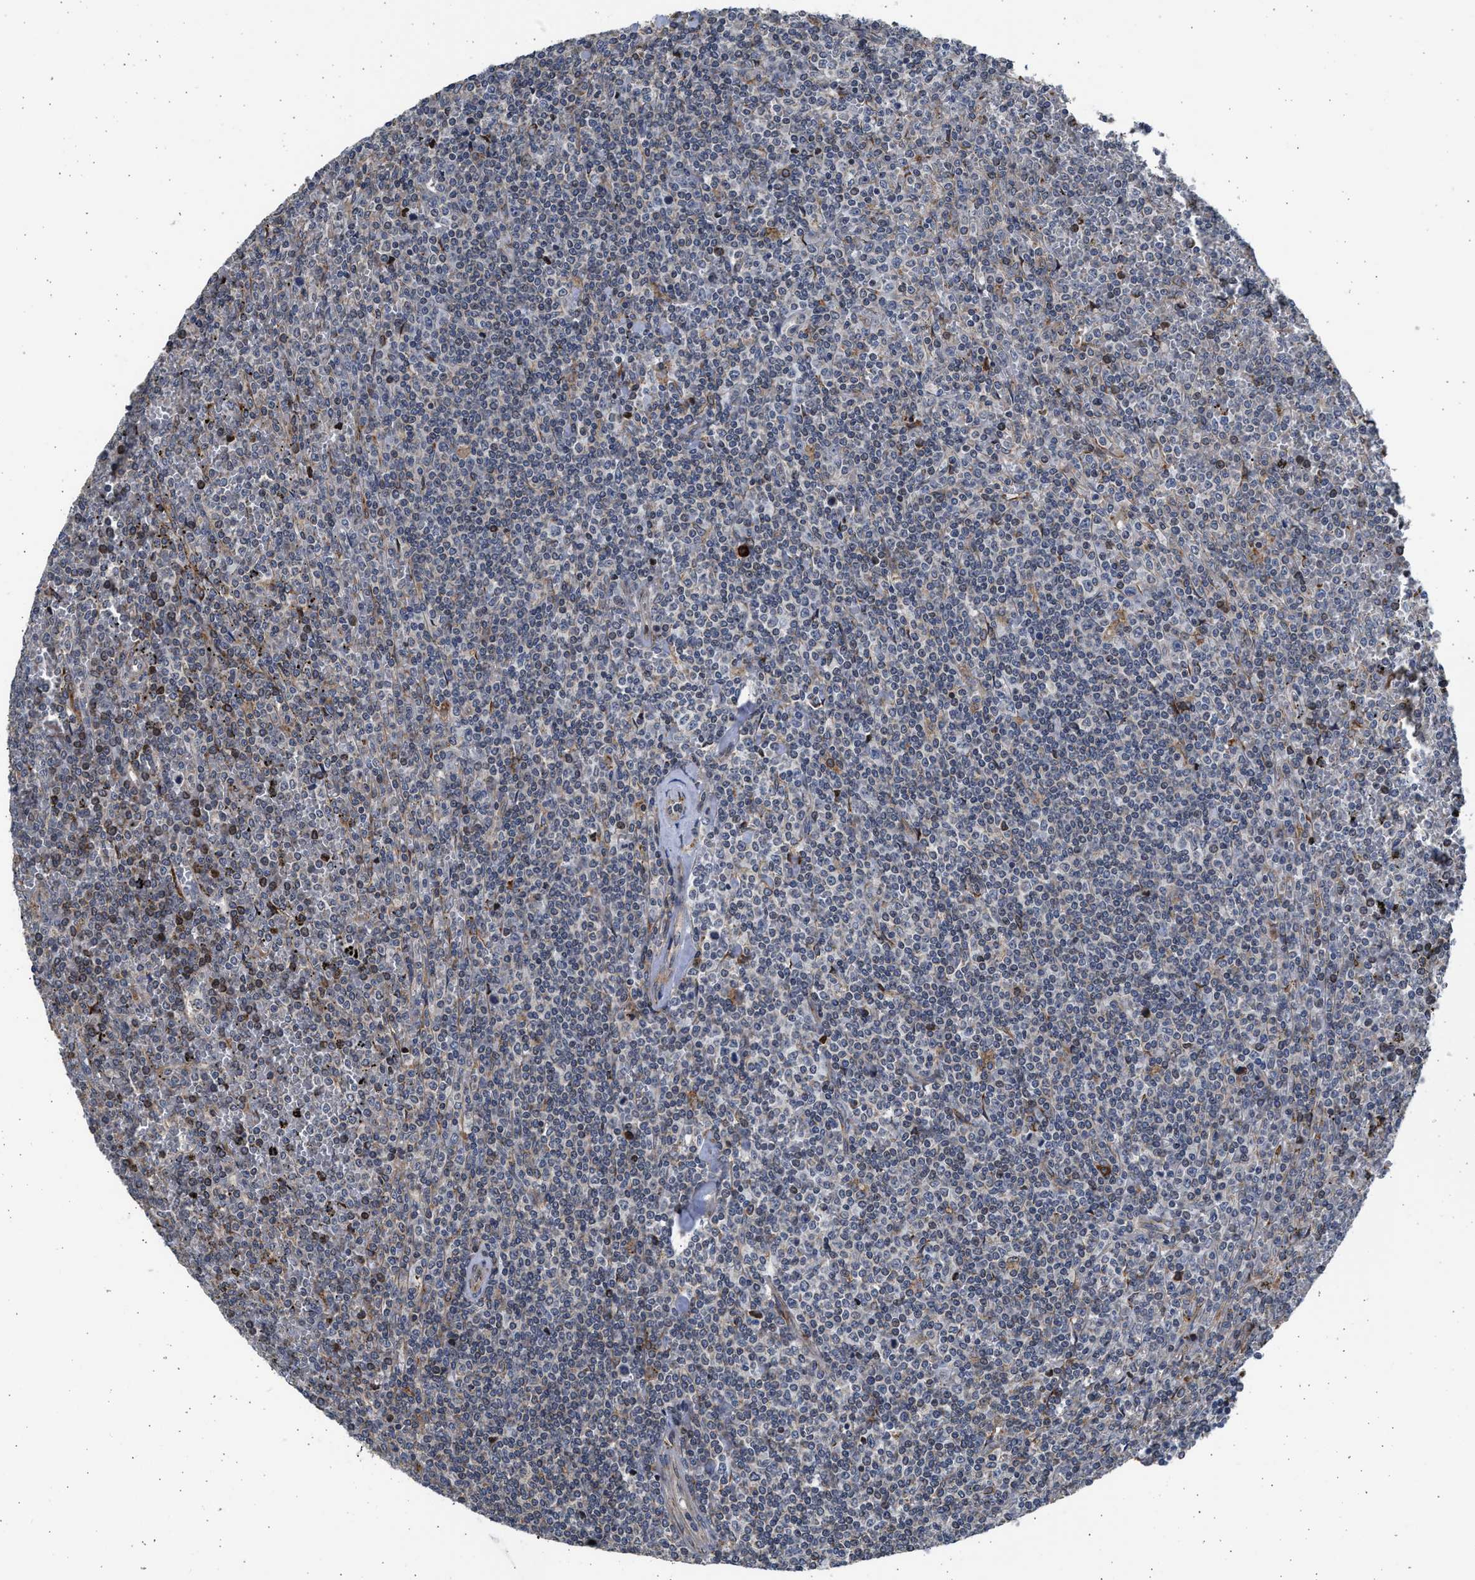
{"staining": {"intensity": "negative", "quantity": "none", "location": "none"}, "tissue": "lymphoma", "cell_type": "Tumor cells", "image_type": "cancer", "snomed": [{"axis": "morphology", "description": "Malignant lymphoma, non-Hodgkin's type, Low grade"}, {"axis": "topography", "description": "Spleen"}], "caption": "Immunohistochemical staining of human lymphoma exhibits no significant staining in tumor cells.", "gene": "PLD2", "patient": {"sex": "female", "age": 19}}